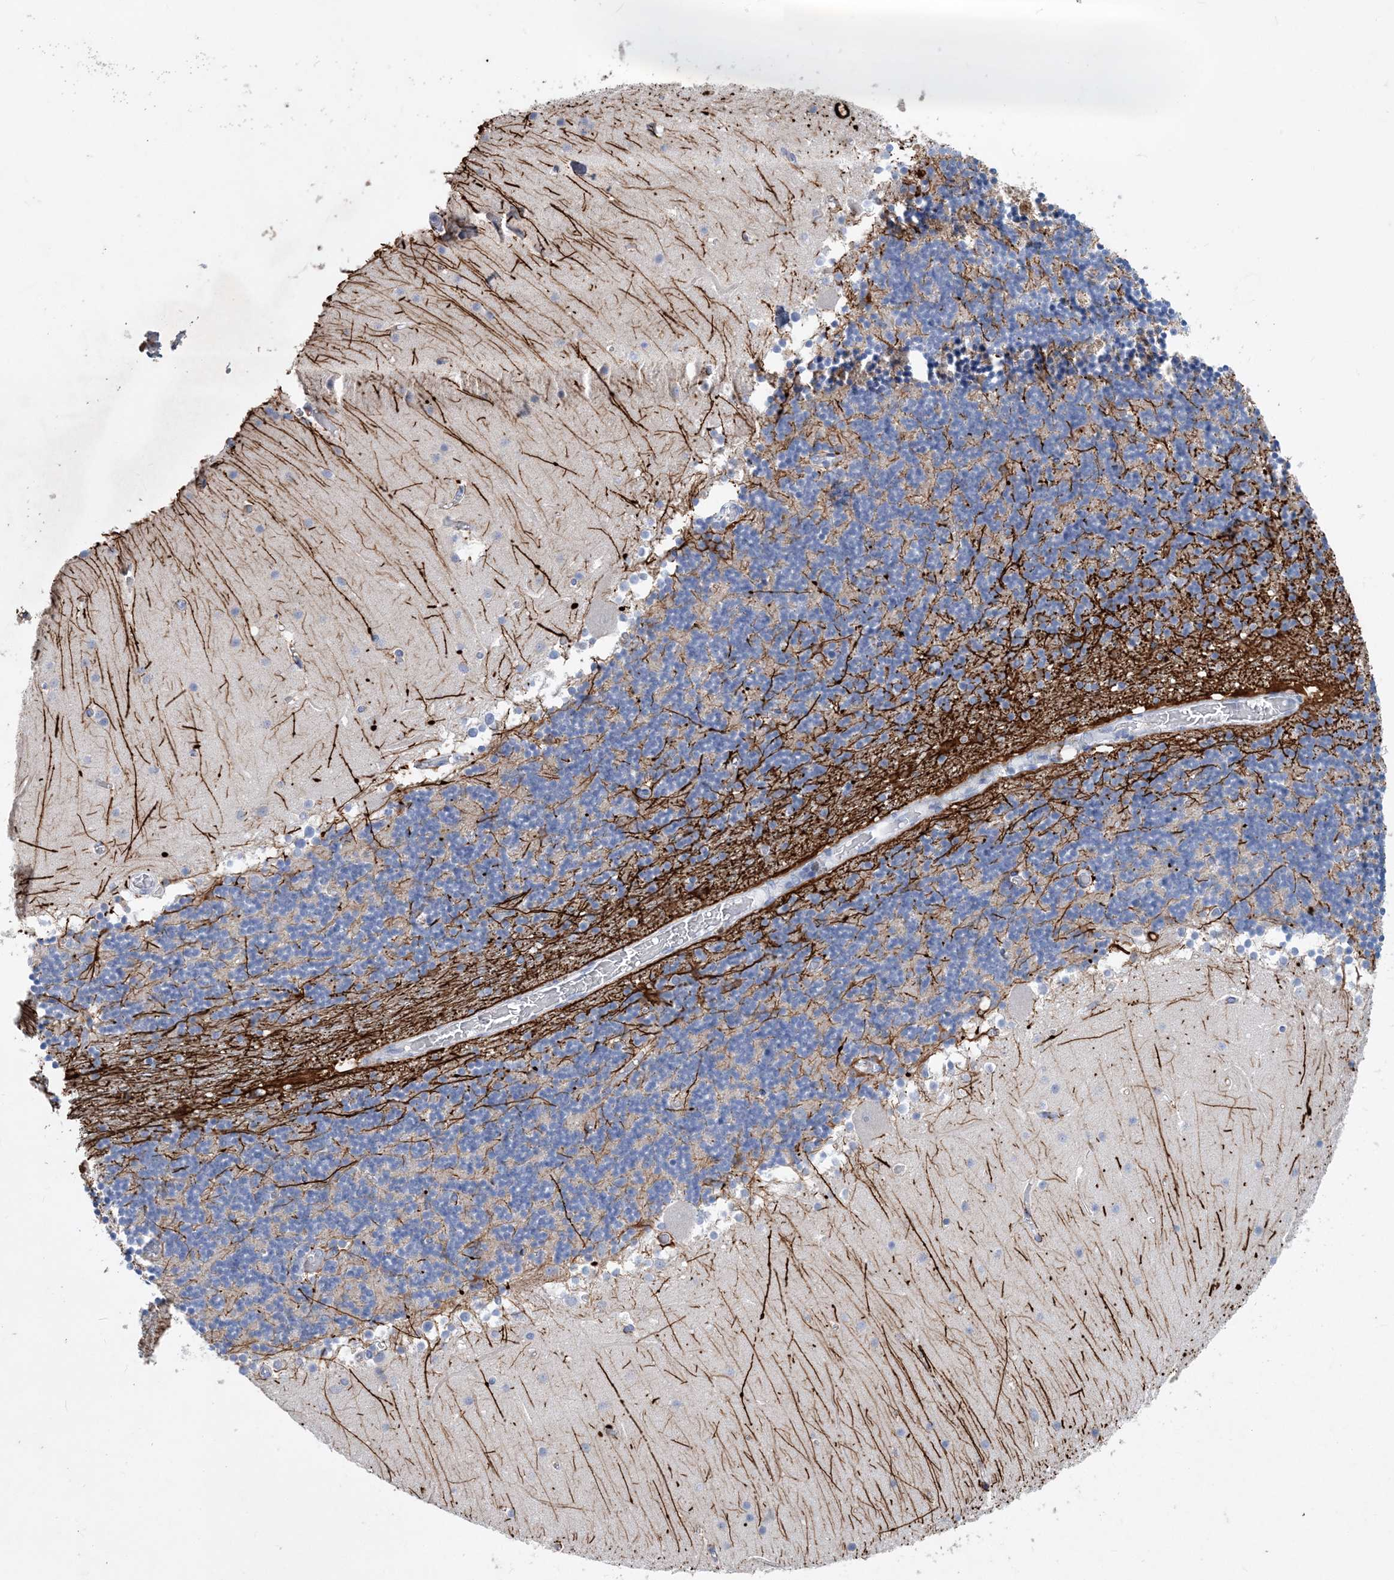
{"staining": {"intensity": "negative", "quantity": "none", "location": "none"}, "tissue": "cerebellum", "cell_type": "Cells in granular layer", "image_type": "normal", "snomed": [{"axis": "morphology", "description": "Normal tissue, NOS"}, {"axis": "topography", "description": "Cerebellum"}], "caption": "This is an IHC photomicrograph of unremarkable cerebellum. There is no staining in cells in granular layer.", "gene": "COPS8", "patient": {"sex": "female", "age": 28}}